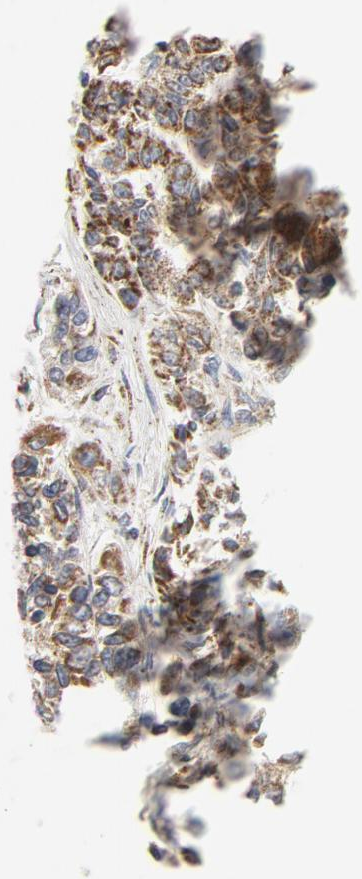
{"staining": {"intensity": "strong", "quantity": ">75%", "location": "cytoplasmic/membranous"}, "tissue": "lung cancer", "cell_type": "Tumor cells", "image_type": "cancer", "snomed": [{"axis": "morphology", "description": "Adenocarcinoma, NOS"}, {"axis": "topography", "description": "Lung"}], "caption": "About >75% of tumor cells in adenocarcinoma (lung) display strong cytoplasmic/membranous protein positivity as visualized by brown immunohistochemical staining.", "gene": "C14orf119", "patient": {"sex": "male", "age": 84}}